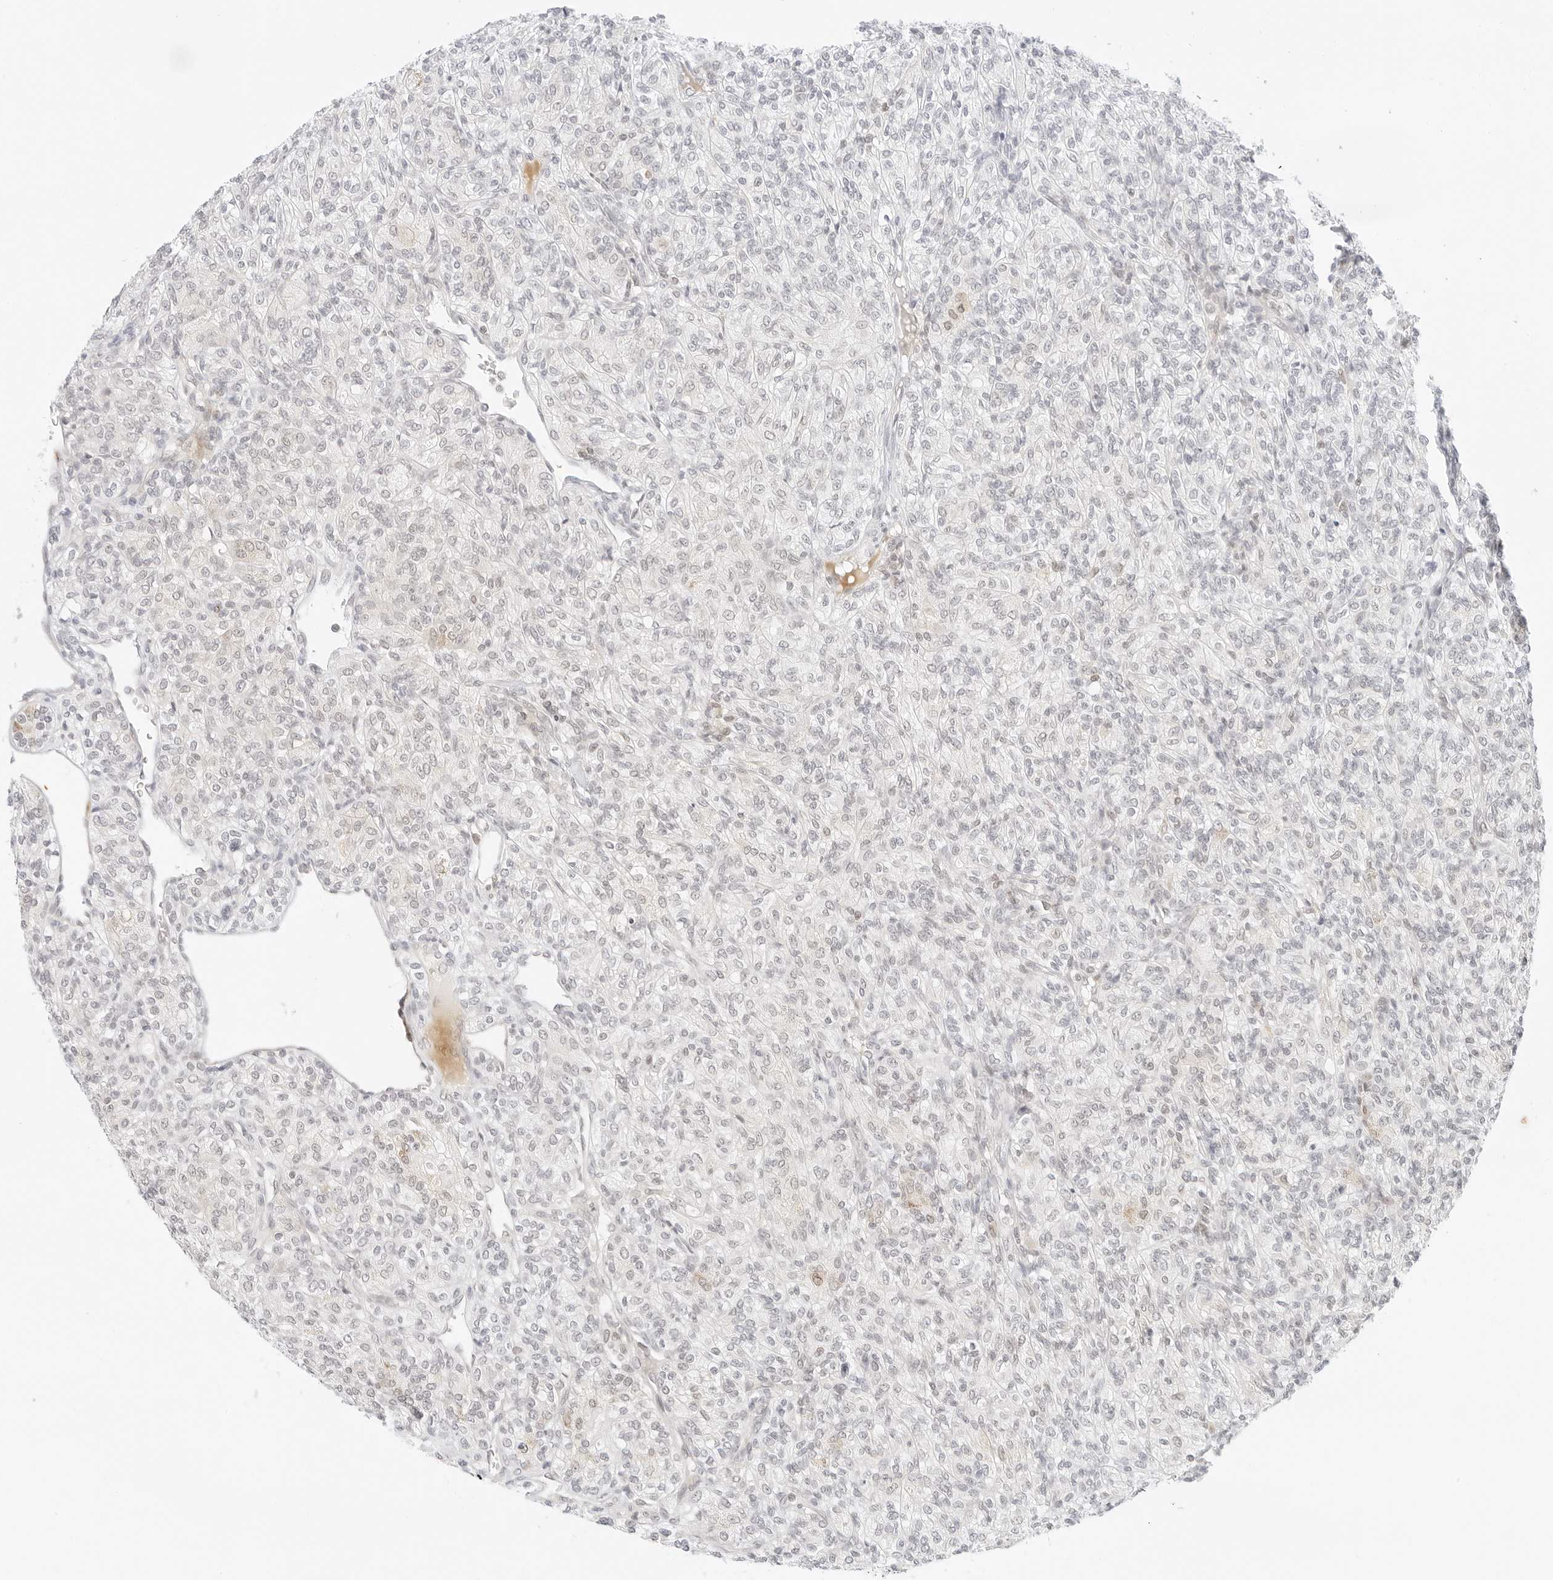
{"staining": {"intensity": "negative", "quantity": "none", "location": "none"}, "tissue": "renal cancer", "cell_type": "Tumor cells", "image_type": "cancer", "snomed": [{"axis": "morphology", "description": "Adenocarcinoma, NOS"}, {"axis": "topography", "description": "Kidney"}], "caption": "Immunohistochemistry photomicrograph of renal cancer stained for a protein (brown), which reveals no expression in tumor cells.", "gene": "POLR3C", "patient": {"sex": "male", "age": 77}}